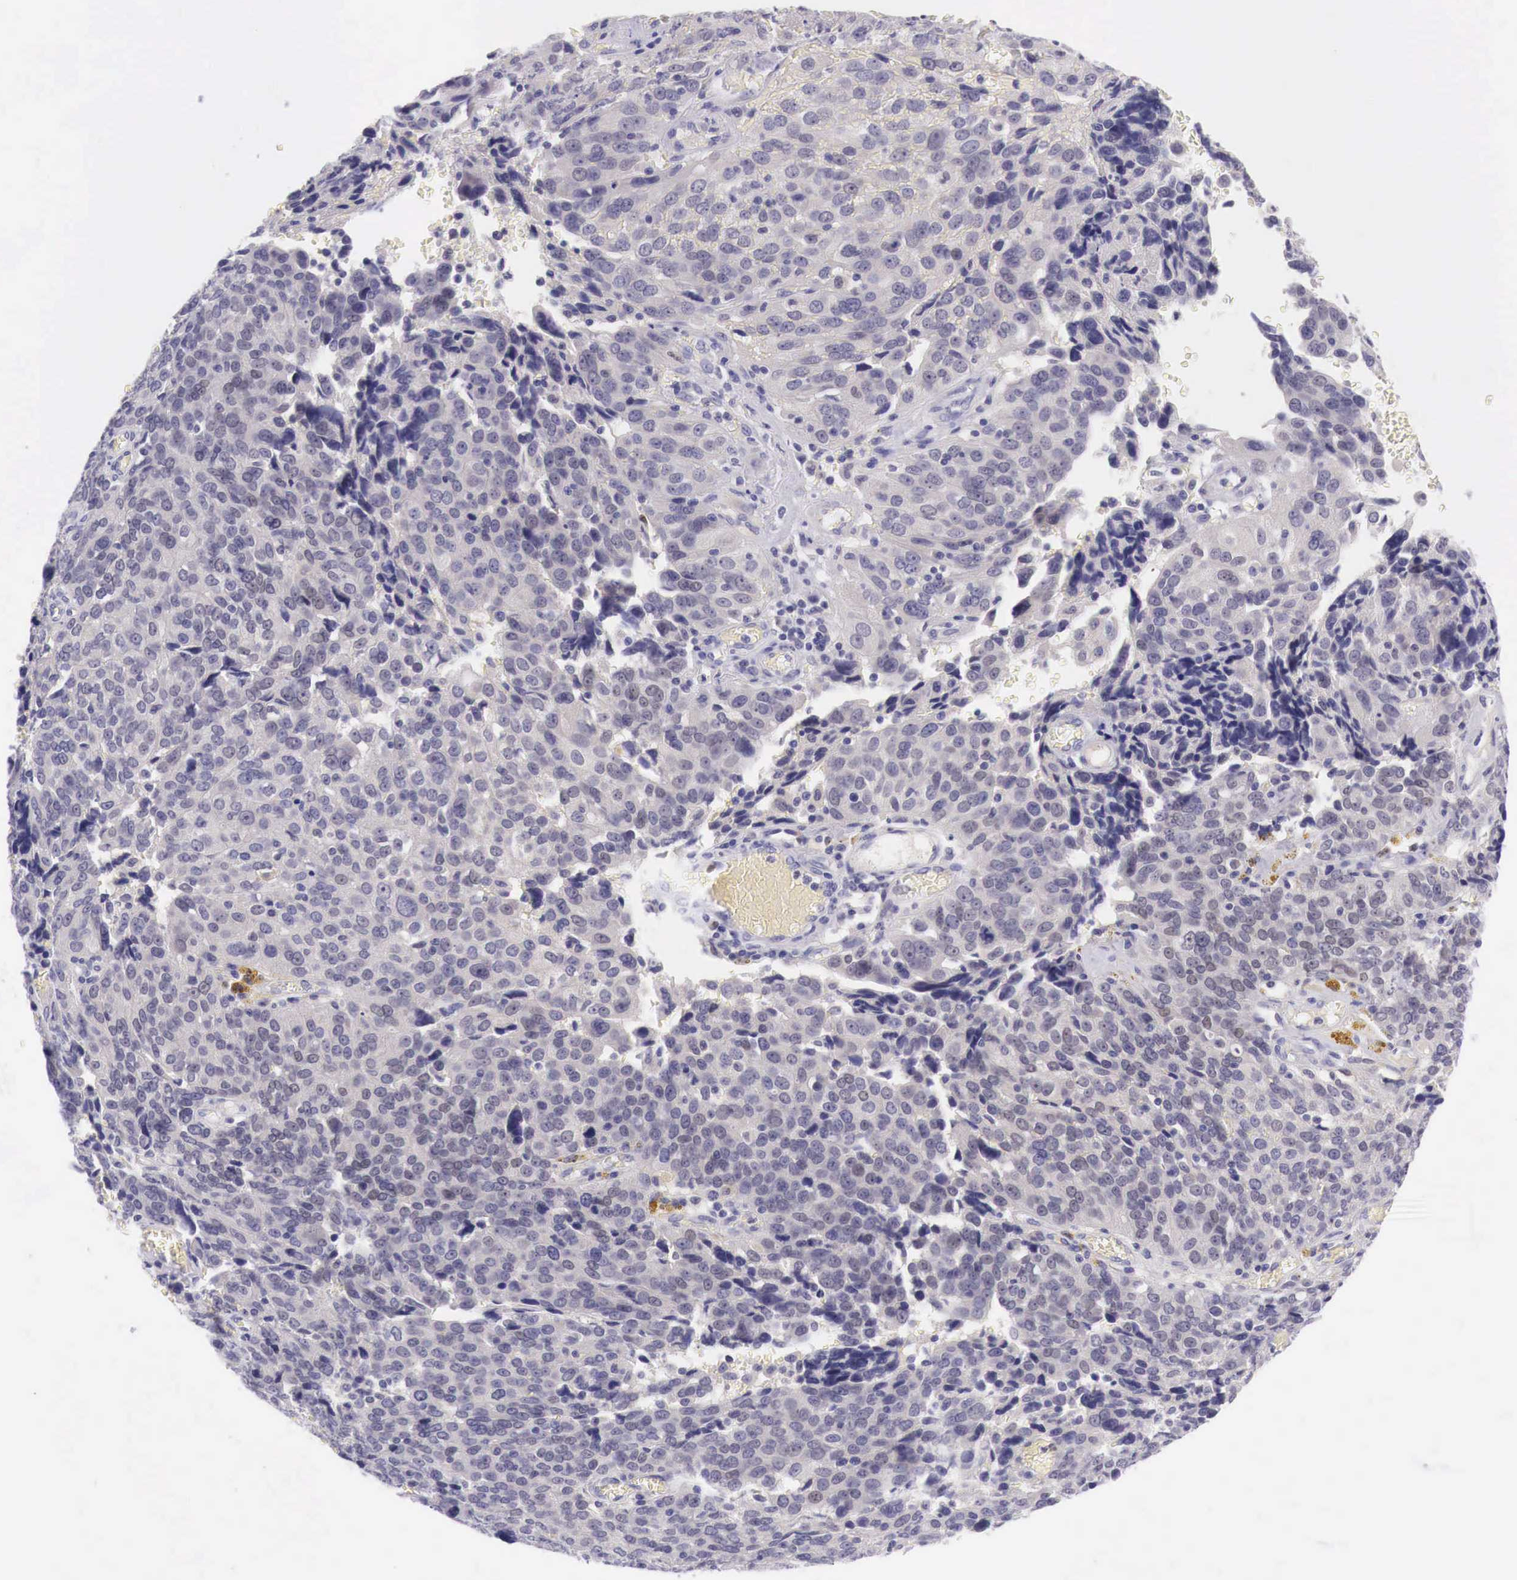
{"staining": {"intensity": "negative", "quantity": "none", "location": "none"}, "tissue": "ovarian cancer", "cell_type": "Tumor cells", "image_type": "cancer", "snomed": [{"axis": "morphology", "description": "Carcinoma, endometroid"}, {"axis": "topography", "description": "Ovary"}], "caption": "Immunohistochemistry photomicrograph of endometroid carcinoma (ovarian) stained for a protein (brown), which demonstrates no staining in tumor cells.", "gene": "BCL6", "patient": {"sex": "female", "age": 75}}